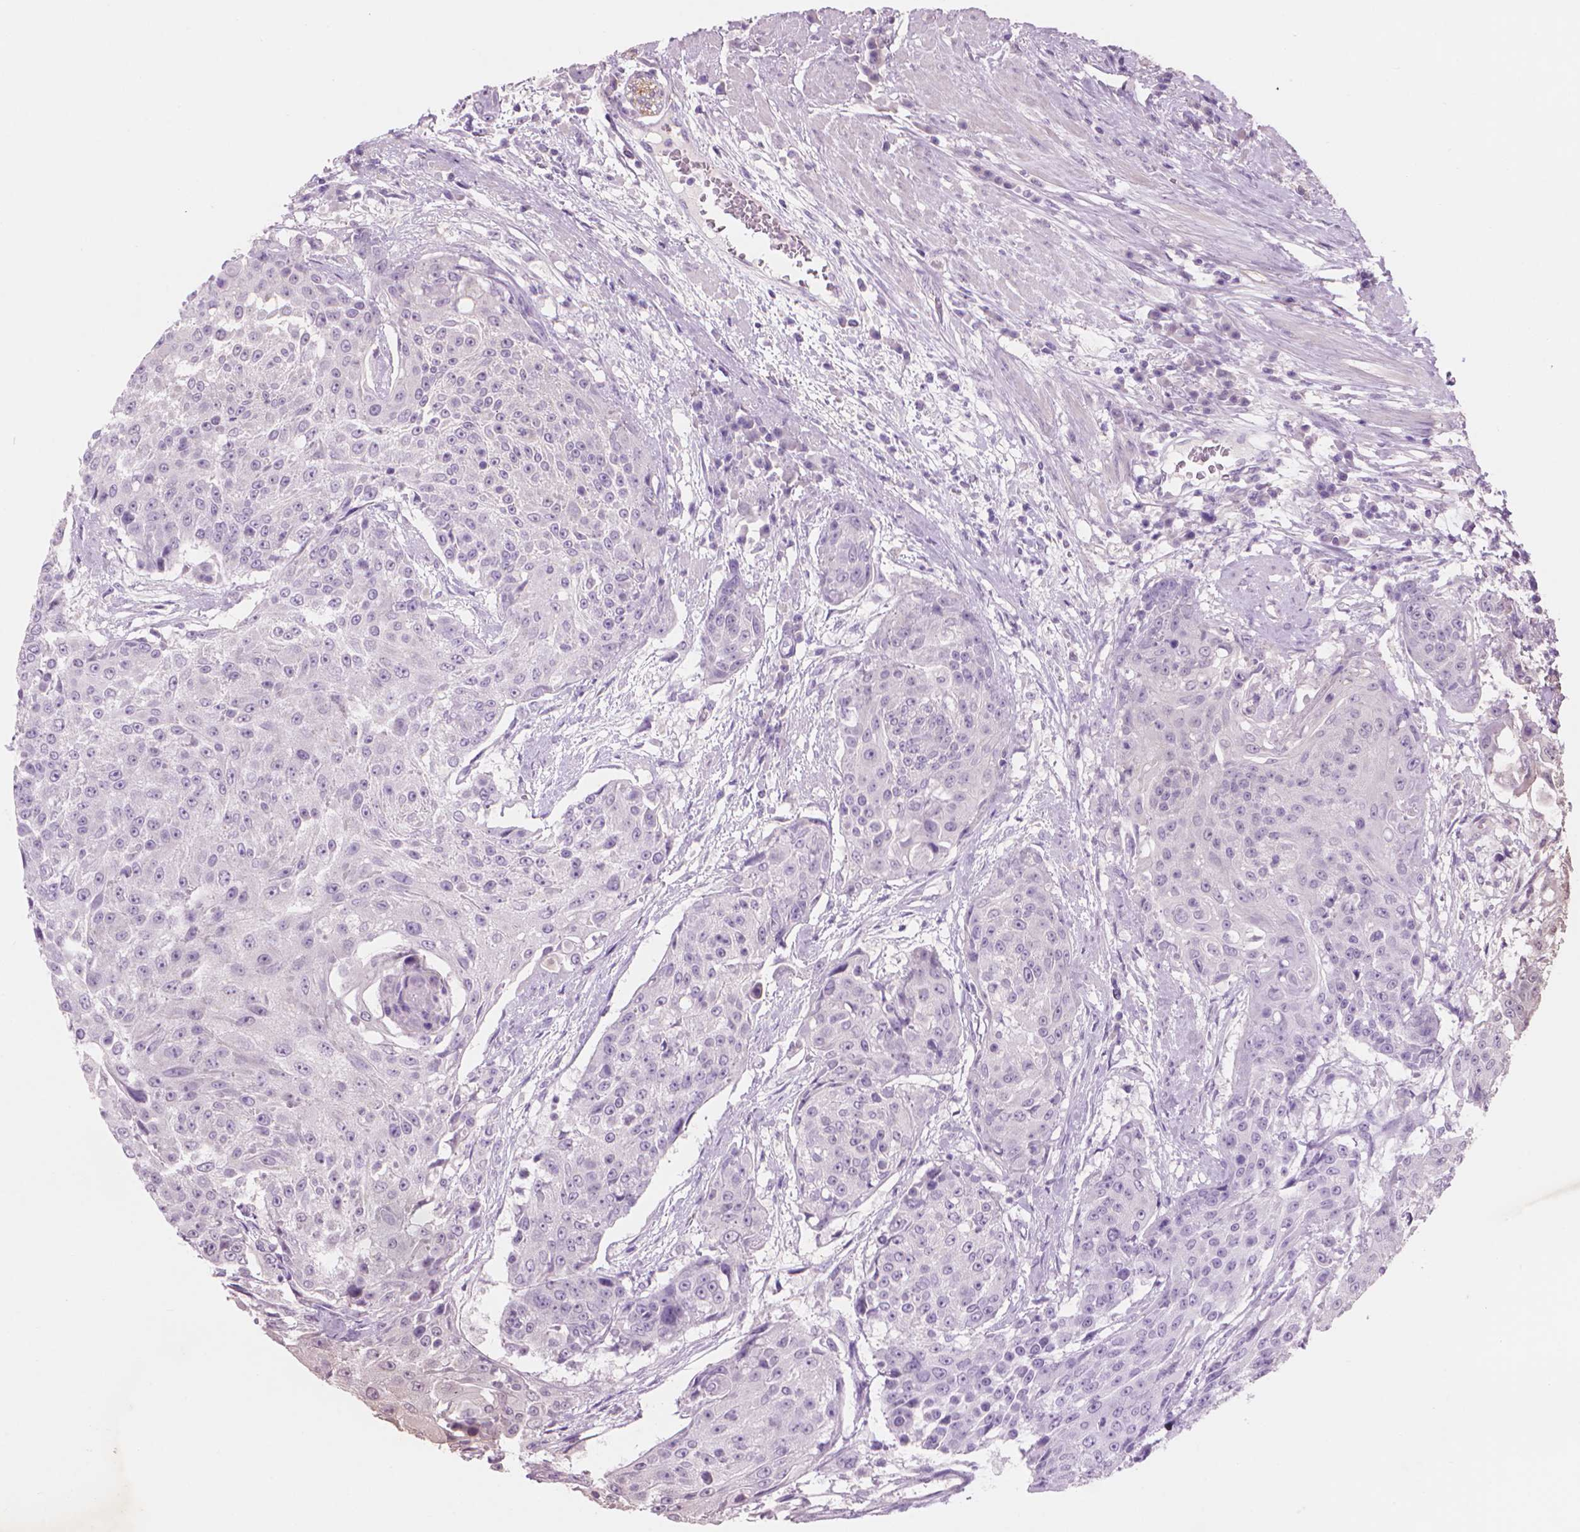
{"staining": {"intensity": "negative", "quantity": "none", "location": "none"}, "tissue": "urothelial cancer", "cell_type": "Tumor cells", "image_type": "cancer", "snomed": [{"axis": "morphology", "description": "Urothelial carcinoma, High grade"}, {"axis": "topography", "description": "Urinary bladder"}], "caption": "Tumor cells show no significant positivity in urothelial cancer.", "gene": "ENO2", "patient": {"sex": "female", "age": 63}}